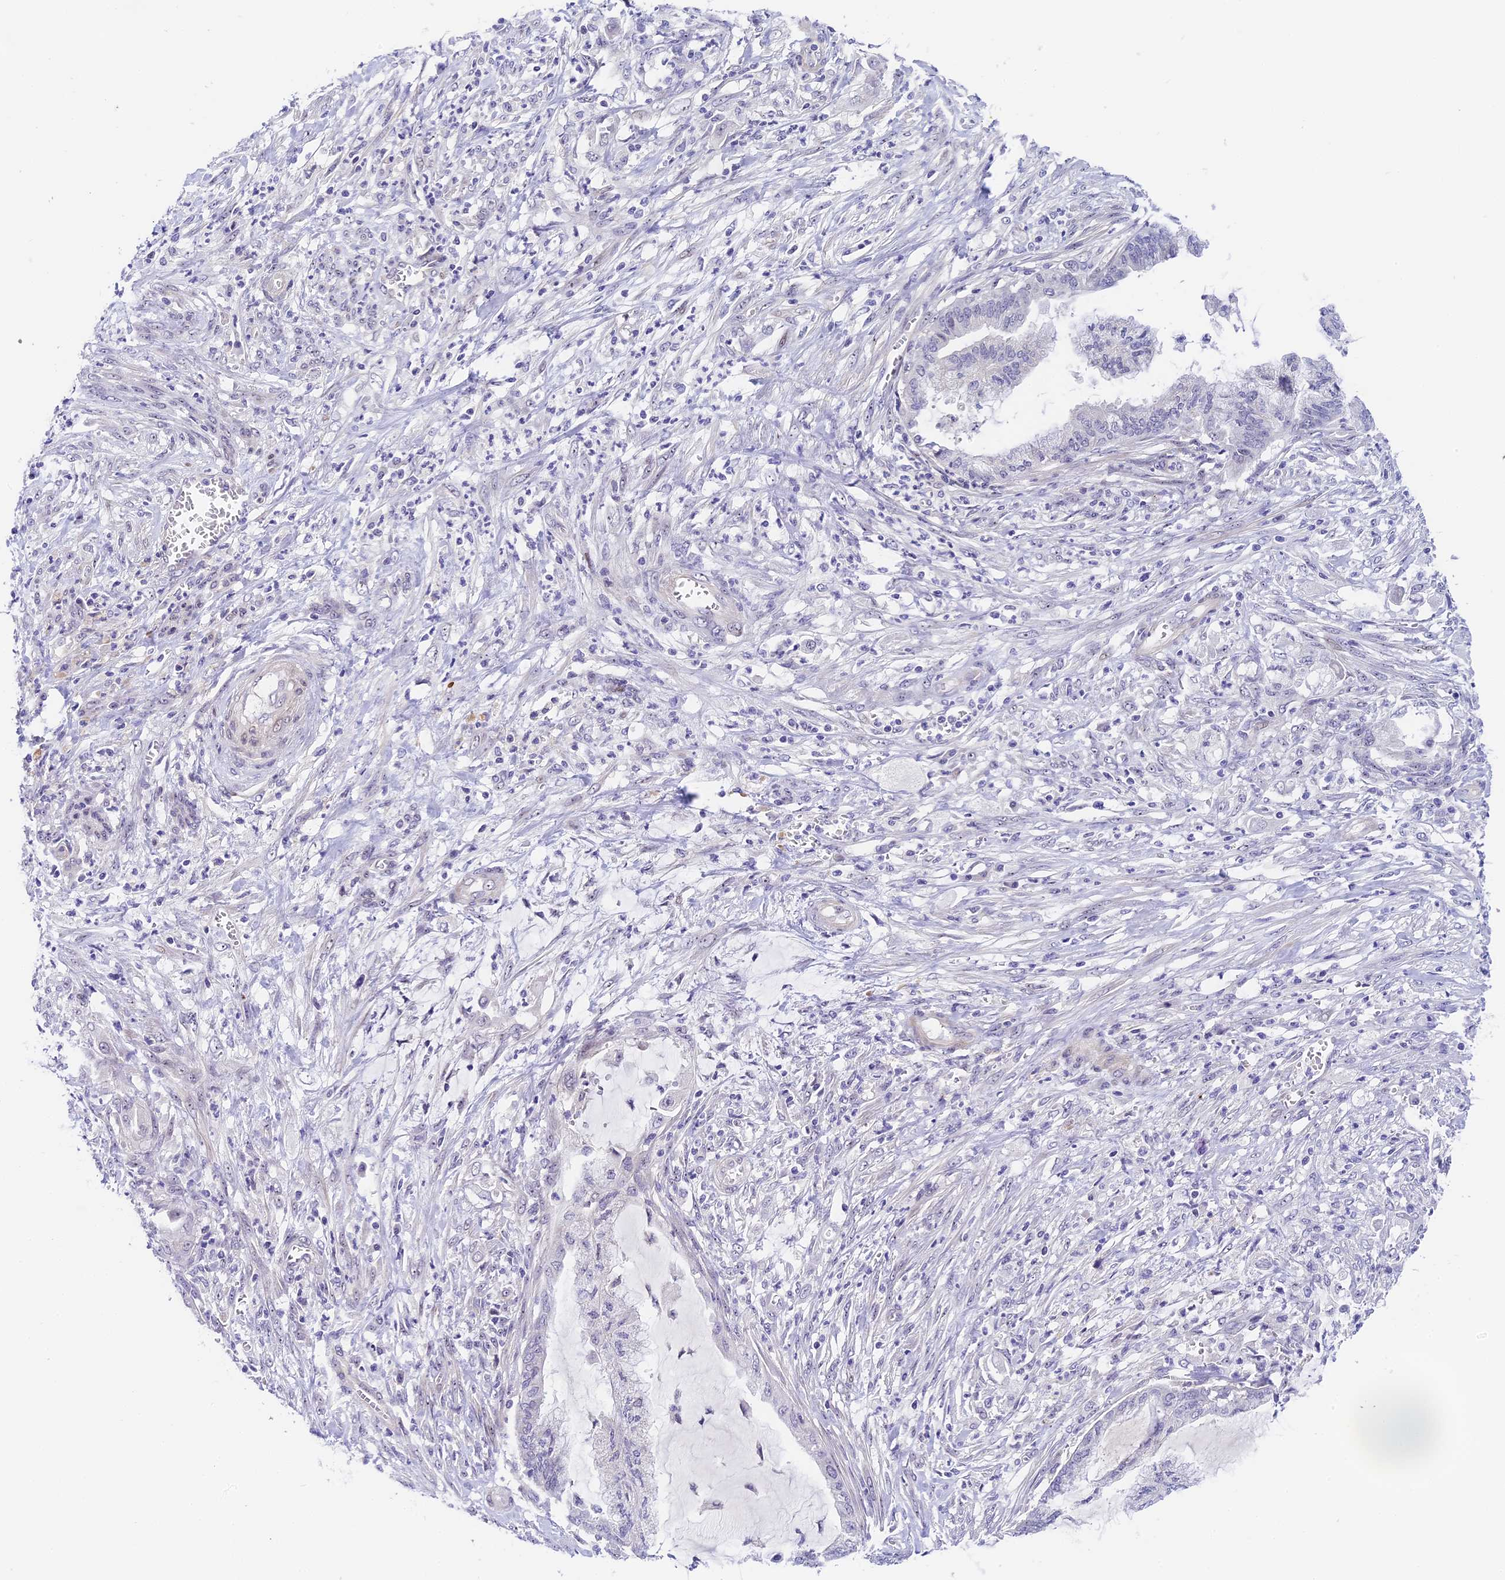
{"staining": {"intensity": "negative", "quantity": "none", "location": "none"}, "tissue": "endometrial cancer", "cell_type": "Tumor cells", "image_type": "cancer", "snomed": [{"axis": "morphology", "description": "Adenocarcinoma, NOS"}, {"axis": "topography", "description": "Endometrium"}], "caption": "Tumor cells show no significant staining in adenocarcinoma (endometrial).", "gene": "MIDN", "patient": {"sex": "female", "age": 86}}